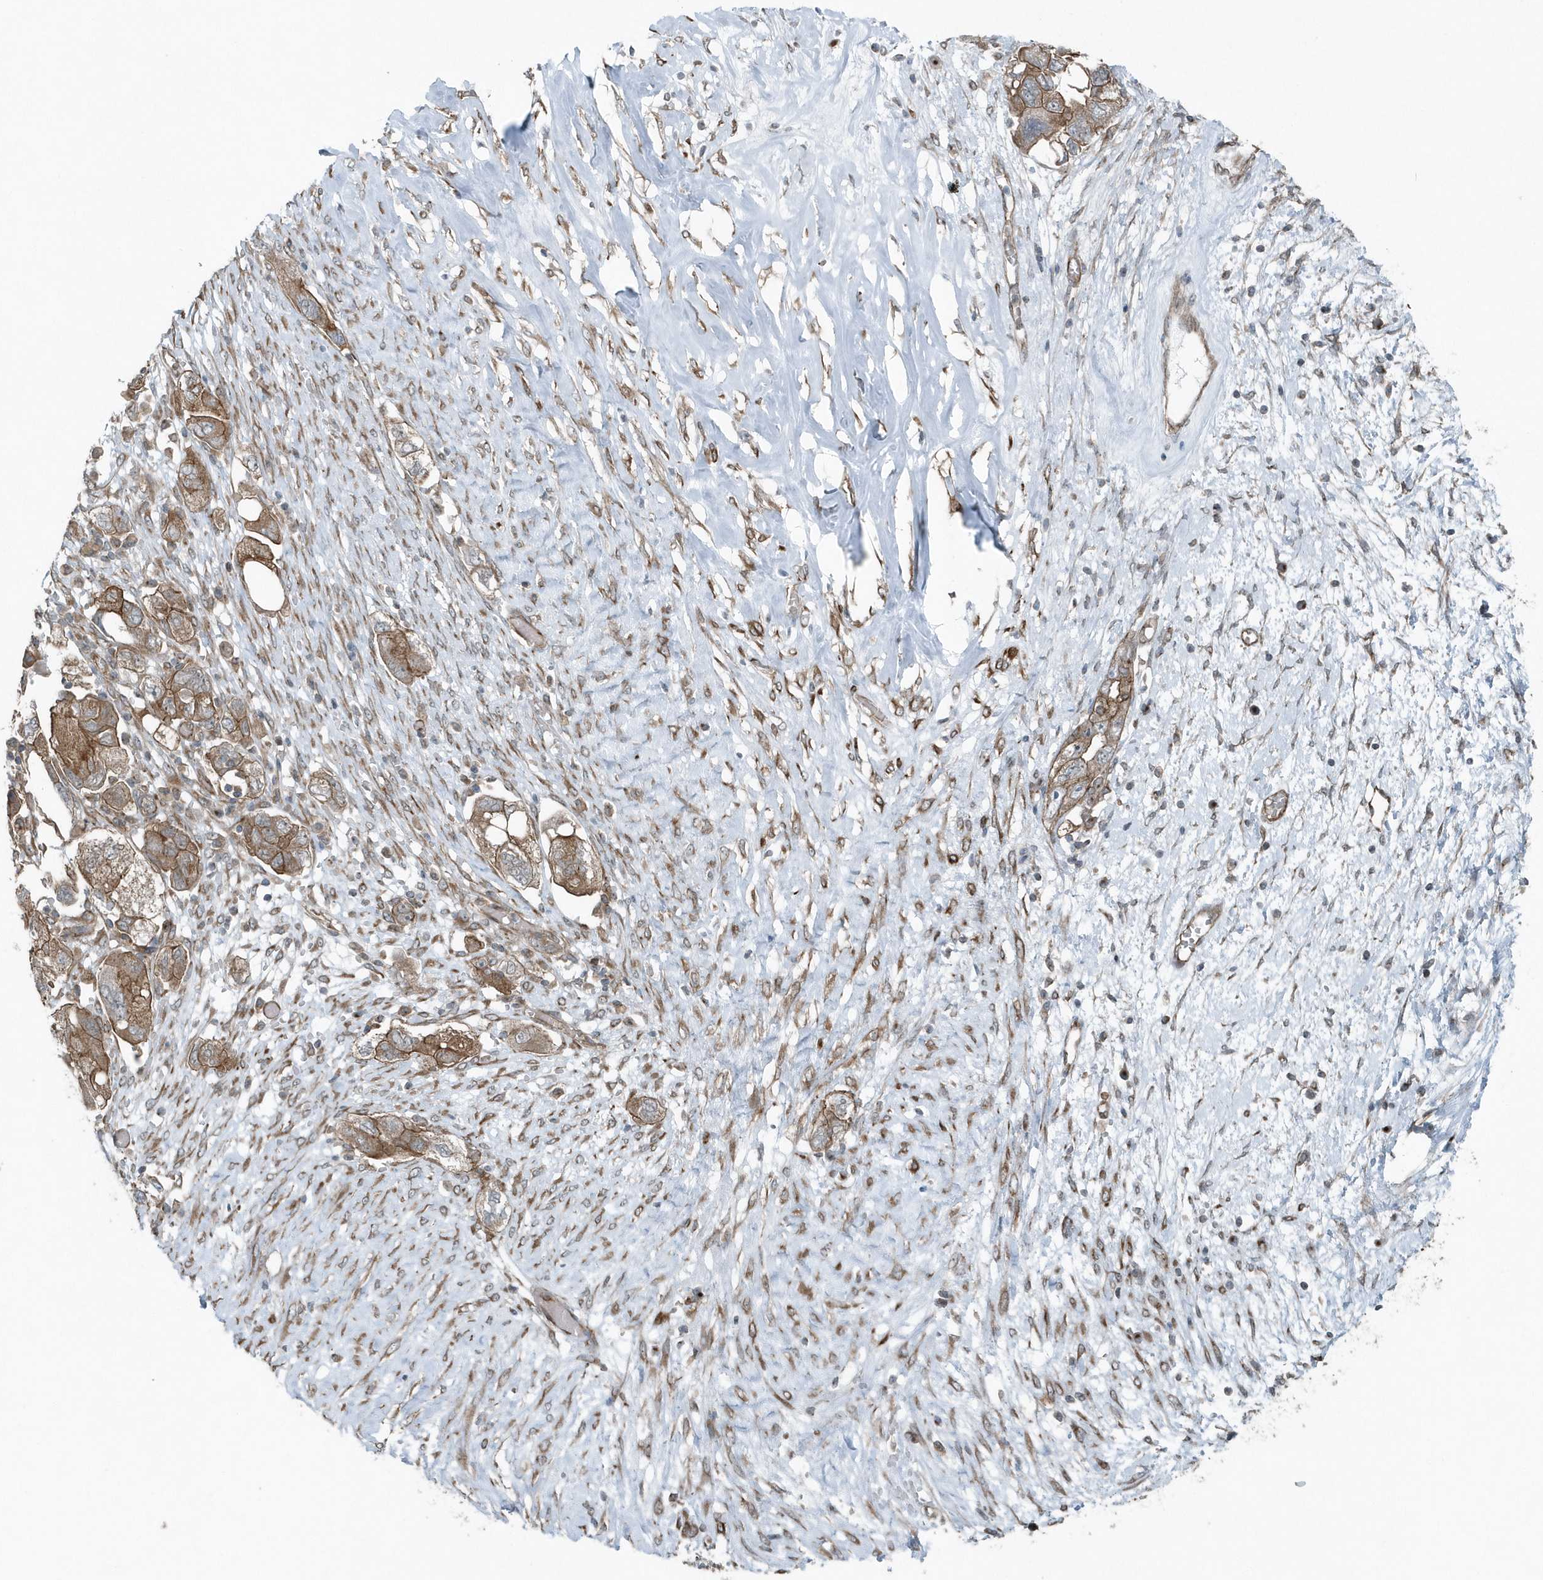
{"staining": {"intensity": "moderate", "quantity": ">75%", "location": "cytoplasmic/membranous"}, "tissue": "ovarian cancer", "cell_type": "Tumor cells", "image_type": "cancer", "snomed": [{"axis": "morphology", "description": "Carcinoma, NOS"}, {"axis": "morphology", "description": "Cystadenocarcinoma, serous, NOS"}, {"axis": "topography", "description": "Ovary"}], "caption": "Human ovarian cancer (serous cystadenocarcinoma) stained for a protein (brown) demonstrates moderate cytoplasmic/membranous positive expression in approximately >75% of tumor cells.", "gene": "GCC2", "patient": {"sex": "female", "age": 69}}